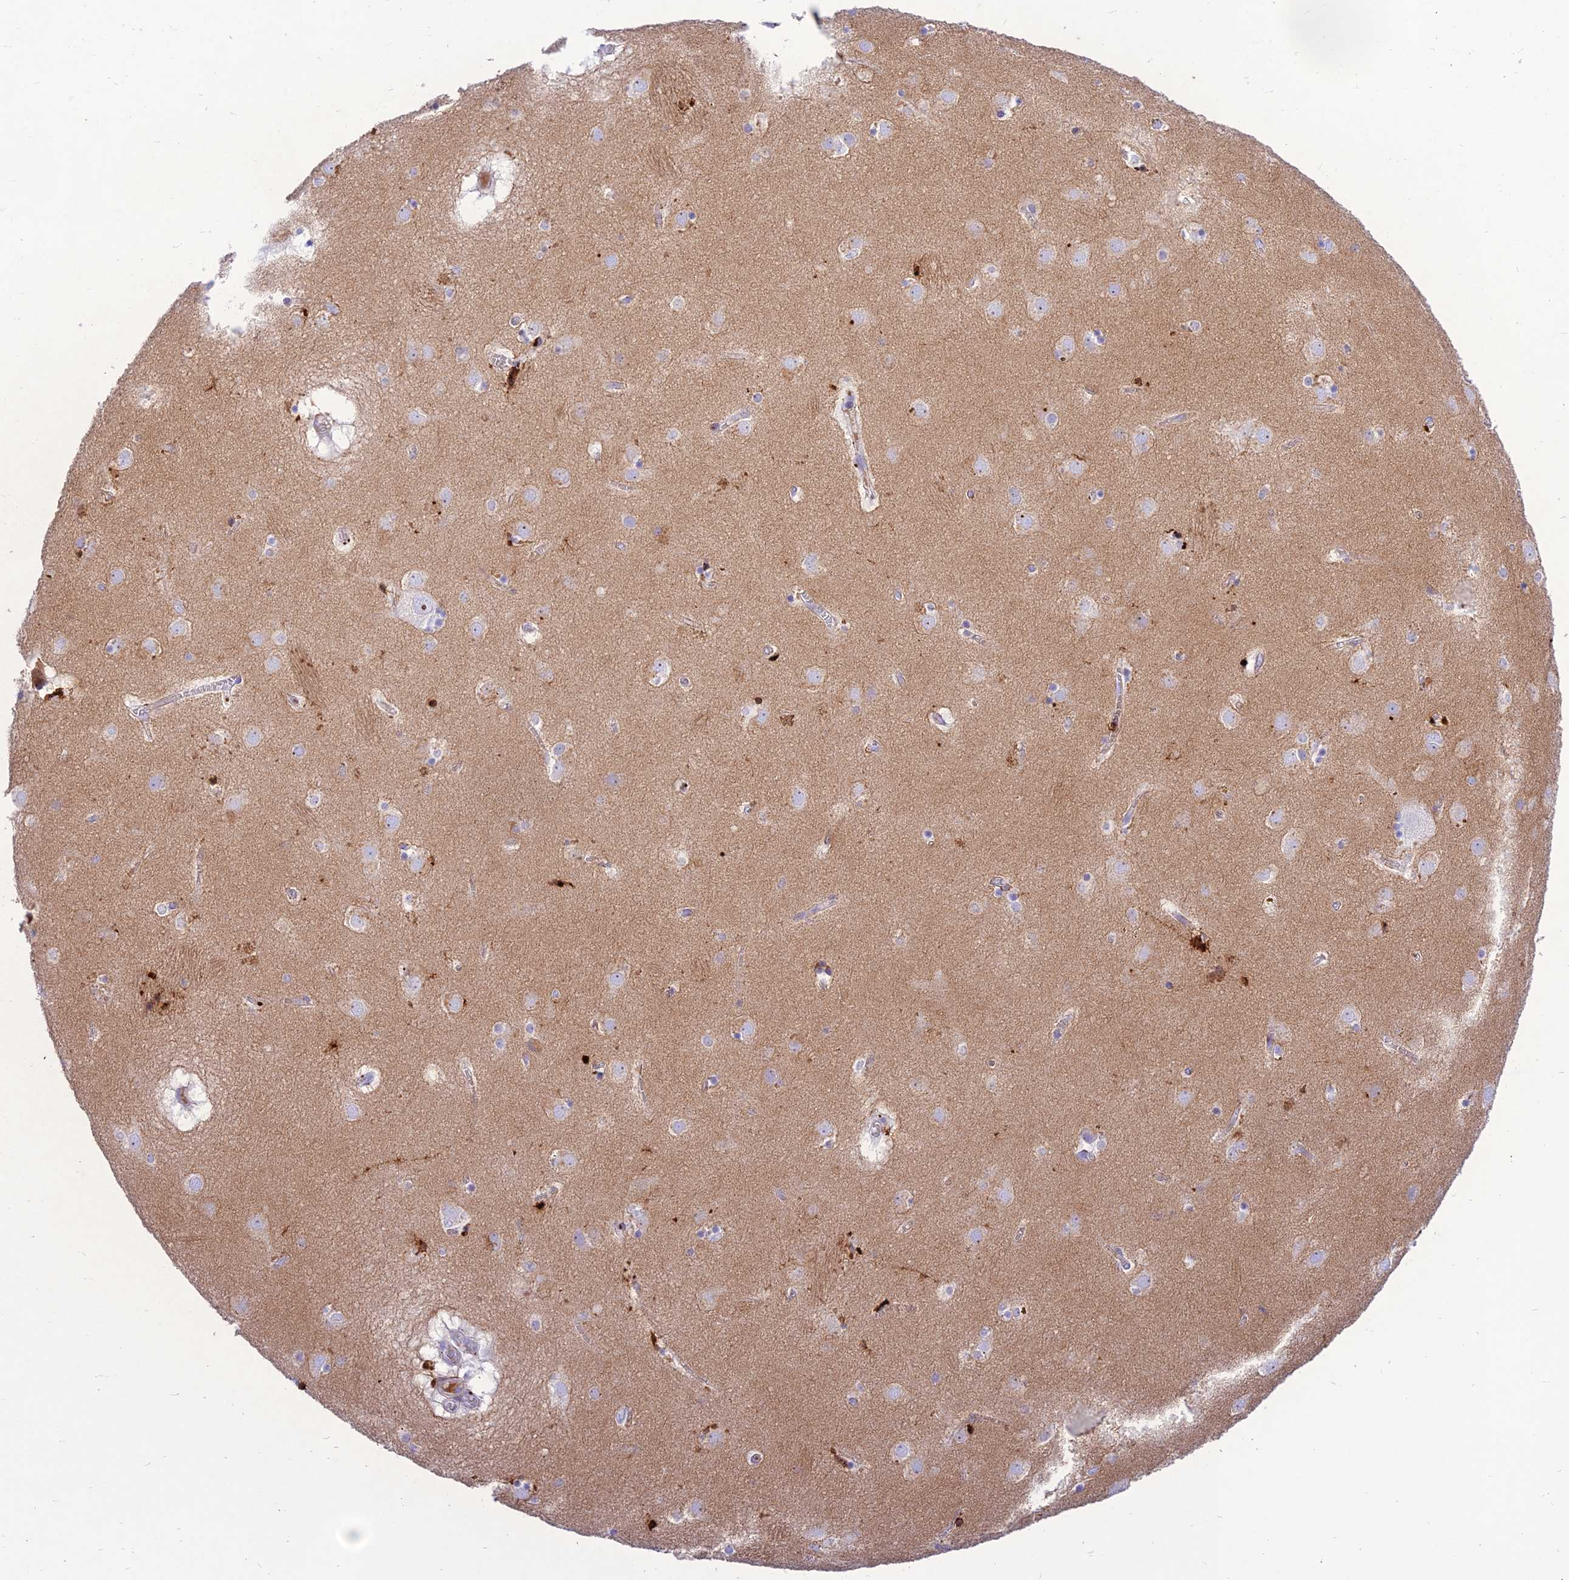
{"staining": {"intensity": "moderate", "quantity": "<25%", "location": "cytoplasmic/membranous"}, "tissue": "caudate", "cell_type": "Glial cells", "image_type": "normal", "snomed": [{"axis": "morphology", "description": "Normal tissue, NOS"}, {"axis": "topography", "description": "Lateral ventricle wall"}], "caption": "Approximately <25% of glial cells in benign caudate display moderate cytoplasmic/membranous protein expression as visualized by brown immunohistochemical staining.", "gene": "PRNP", "patient": {"sex": "male", "age": 70}}